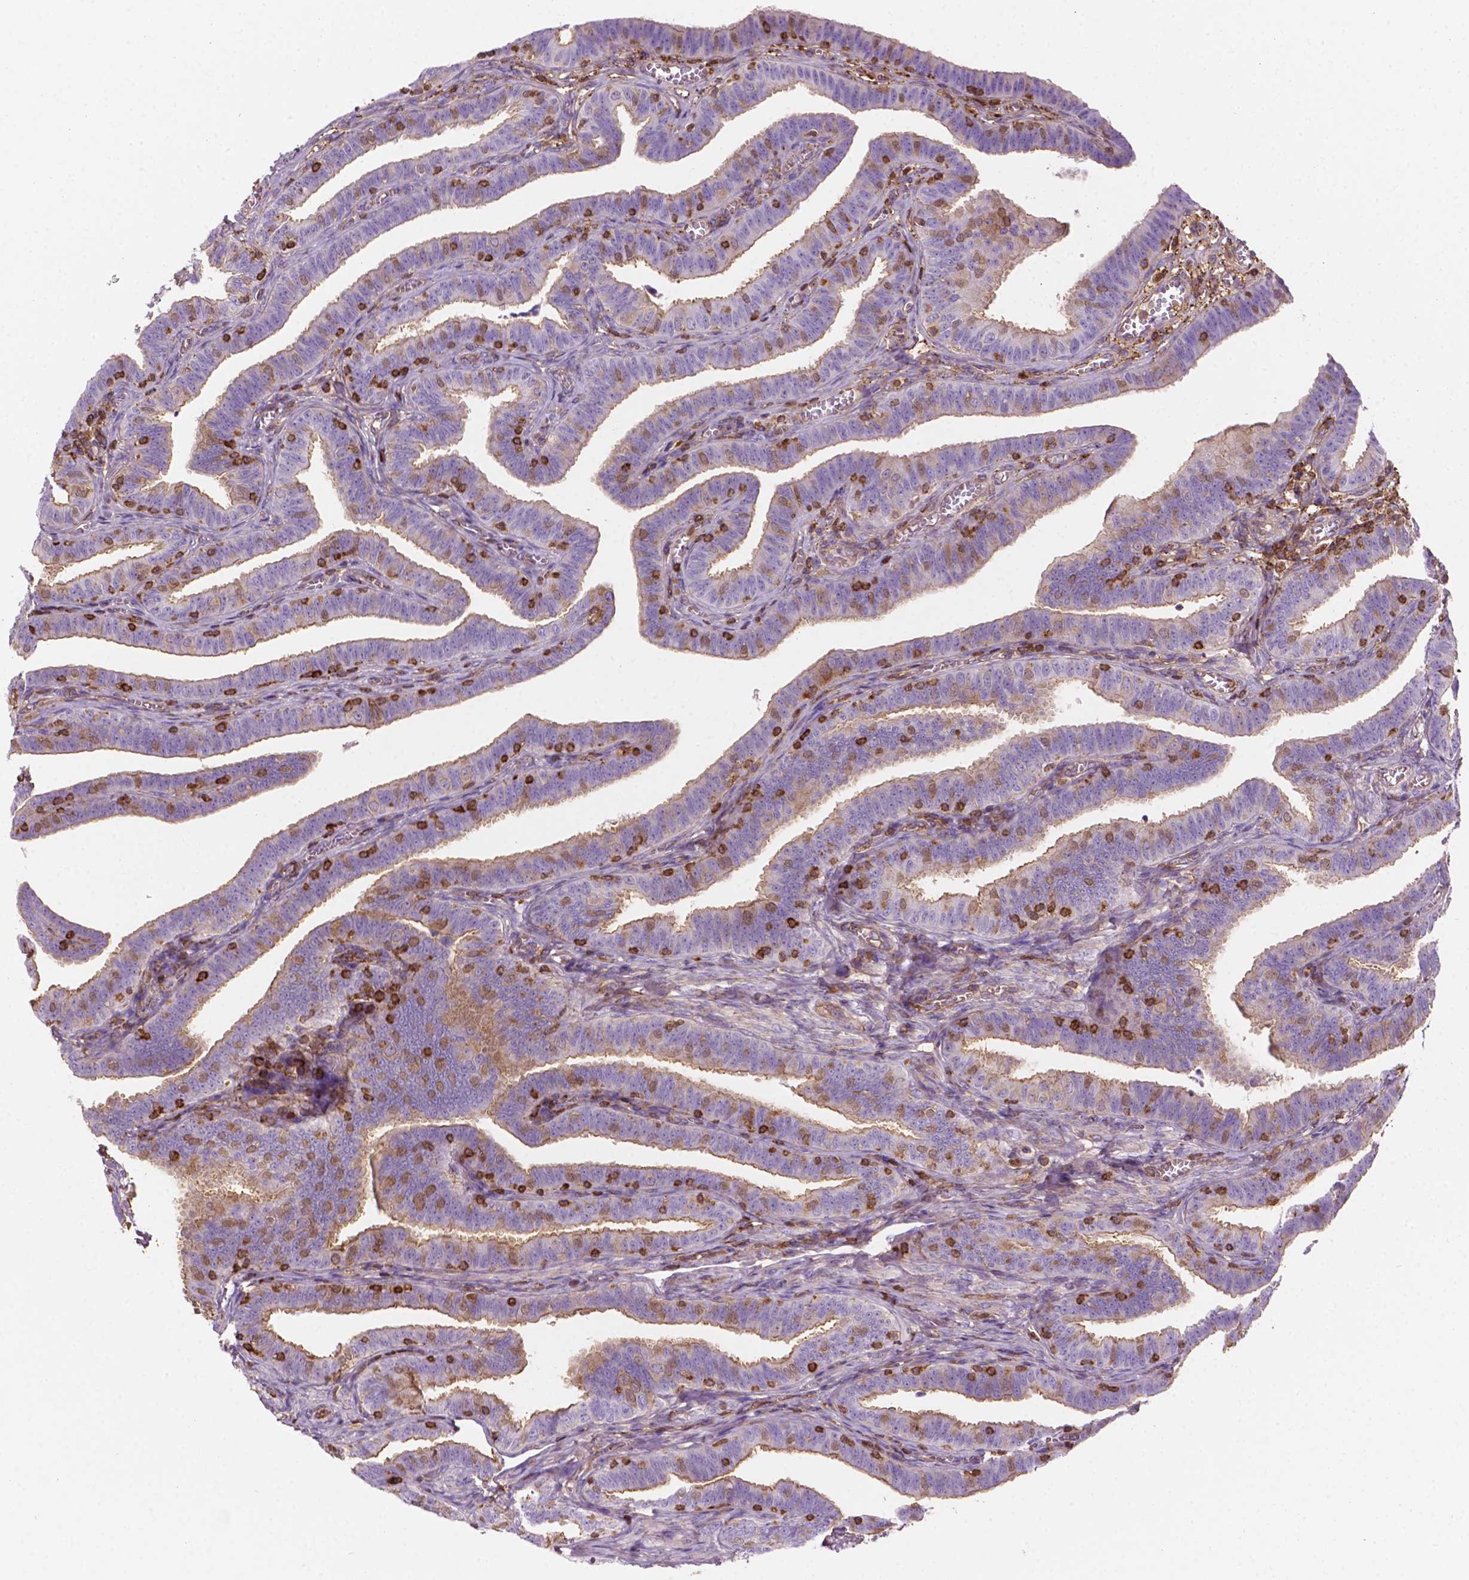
{"staining": {"intensity": "moderate", "quantity": "25%-75%", "location": "cytoplasmic/membranous"}, "tissue": "fallopian tube", "cell_type": "Glandular cells", "image_type": "normal", "snomed": [{"axis": "morphology", "description": "Normal tissue, NOS"}, {"axis": "topography", "description": "Fallopian tube"}], "caption": "This micrograph demonstrates immunohistochemistry staining of normal fallopian tube, with medium moderate cytoplasmic/membranous expression in approximately 25%-75% of glandular cells.", "gene": "DCN", "patient": {"sex": "female", "age": 25}}